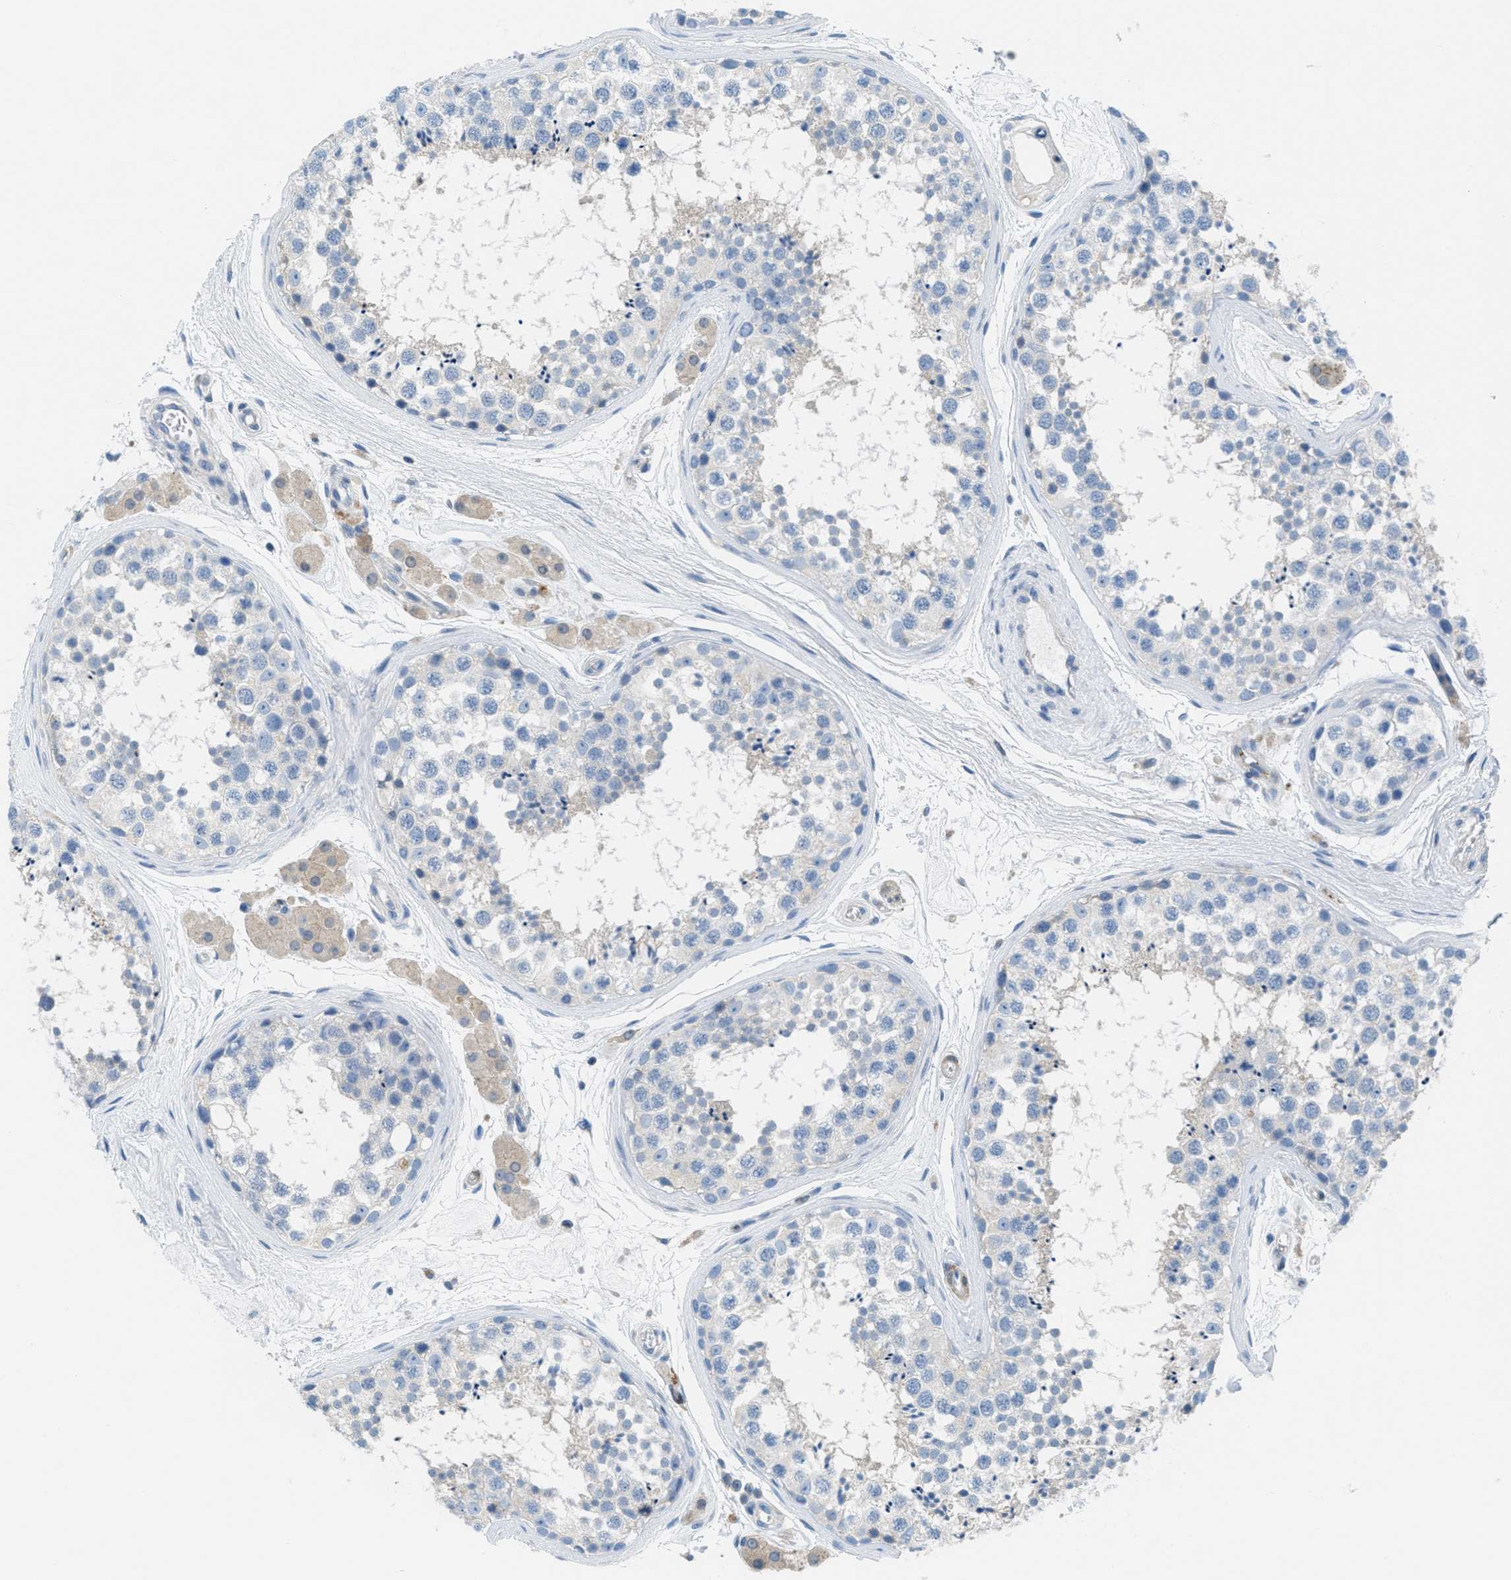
{"staining": {"intensity": "negative", "quantity": "none", "location": "none"}, "tissue": "testis", "cell_type": "Cells in seminiferous ducts", "image_type": "normal", "snomed": [{"axis": "morphology", "description": "Normal tissue, NOS"}, {"axis": "topography", "description": "Testis"}], "caption": "A histopathology image of human testis is negative for staining in cells in seminiferous ducts.", "gene": "MAPRE2", "patient": {"sex": "male", "age": 56}}